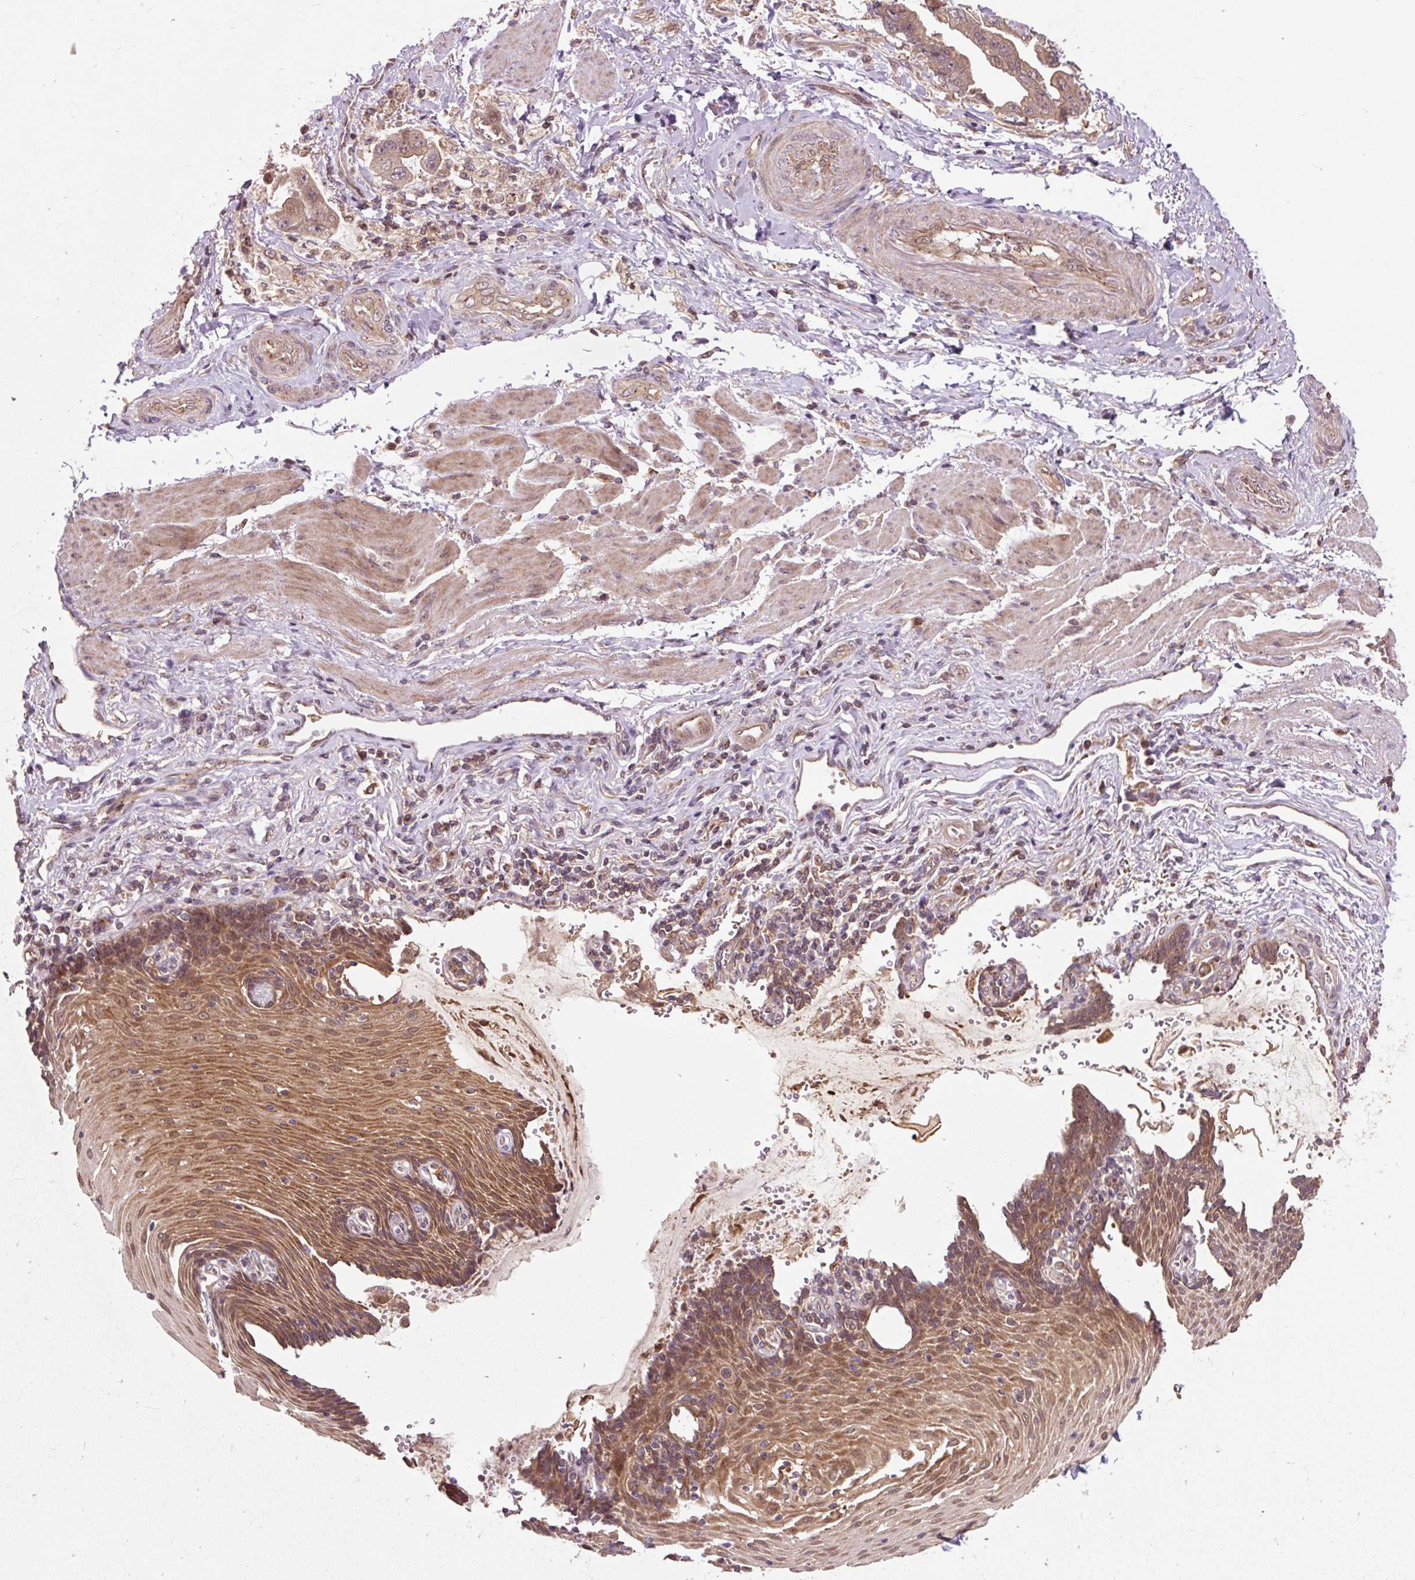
{"staining": {"intensity": "moderate", "quantity": ">75%", "location": "cytoplasmic/membranous"}, "tissue": "stomach cancer", "cell_type": "Tumor cells", "image_type": "cancer", "snomed": [{"axis": "morphology", "description": "Adenocarcinoma, NOS"}, {"axis": "topography", "description": "Stomach"}], "caption": "Immunohistochemical staining of human stomach cancer (adenocarcinoma) demonstrates moderate cytoplasmic/membranous protein expression in approximately >75% of tumor cells.", "gene": "MMS19", "patient": {"sex": "male", "age": 62}}